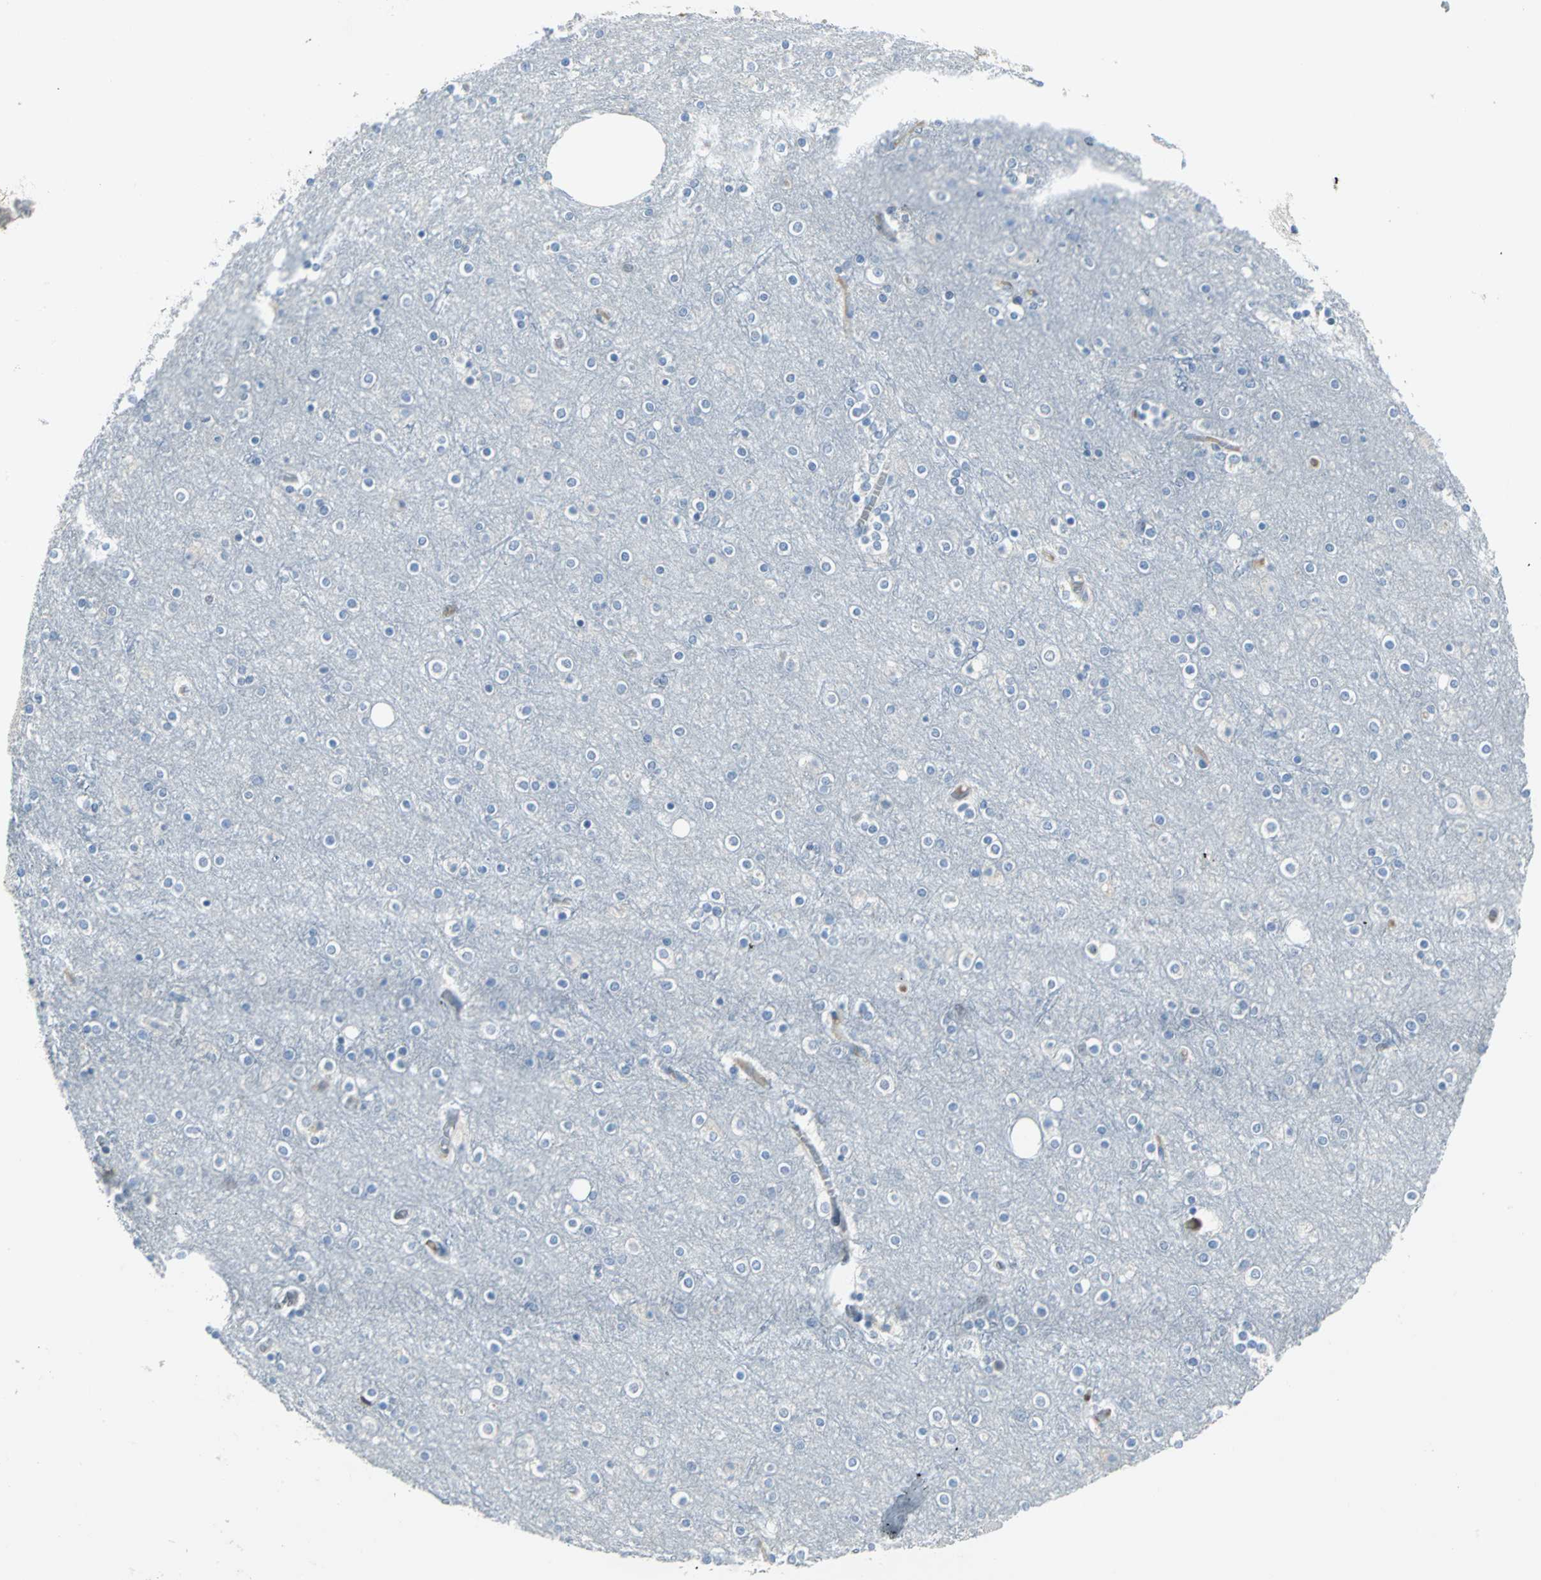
{"staining": {"intensity": "negative", "quantity": "none", "location": "none"}, "tissue": "cerebral cortex", "cell_type": "Endothelial cells", "image_type": "normal", "snomed": [{"axis": "morphology", "description": "Normal tissue, NOS"}, {"axis": "topography", "description": "Cerebral cortex"}], "caption": "DAB immunohistochemical staining of normal cerebral cortex reveals no significant staining in endothelial cells. (Stains: DAB (3,3'-diaminobenzidine) IHC with hematoxylin counter stain, Microscopy: brightfield microscopy at high magnification).", "gene": "MCM4", "patient": {"sex": "female", "age": 54}}